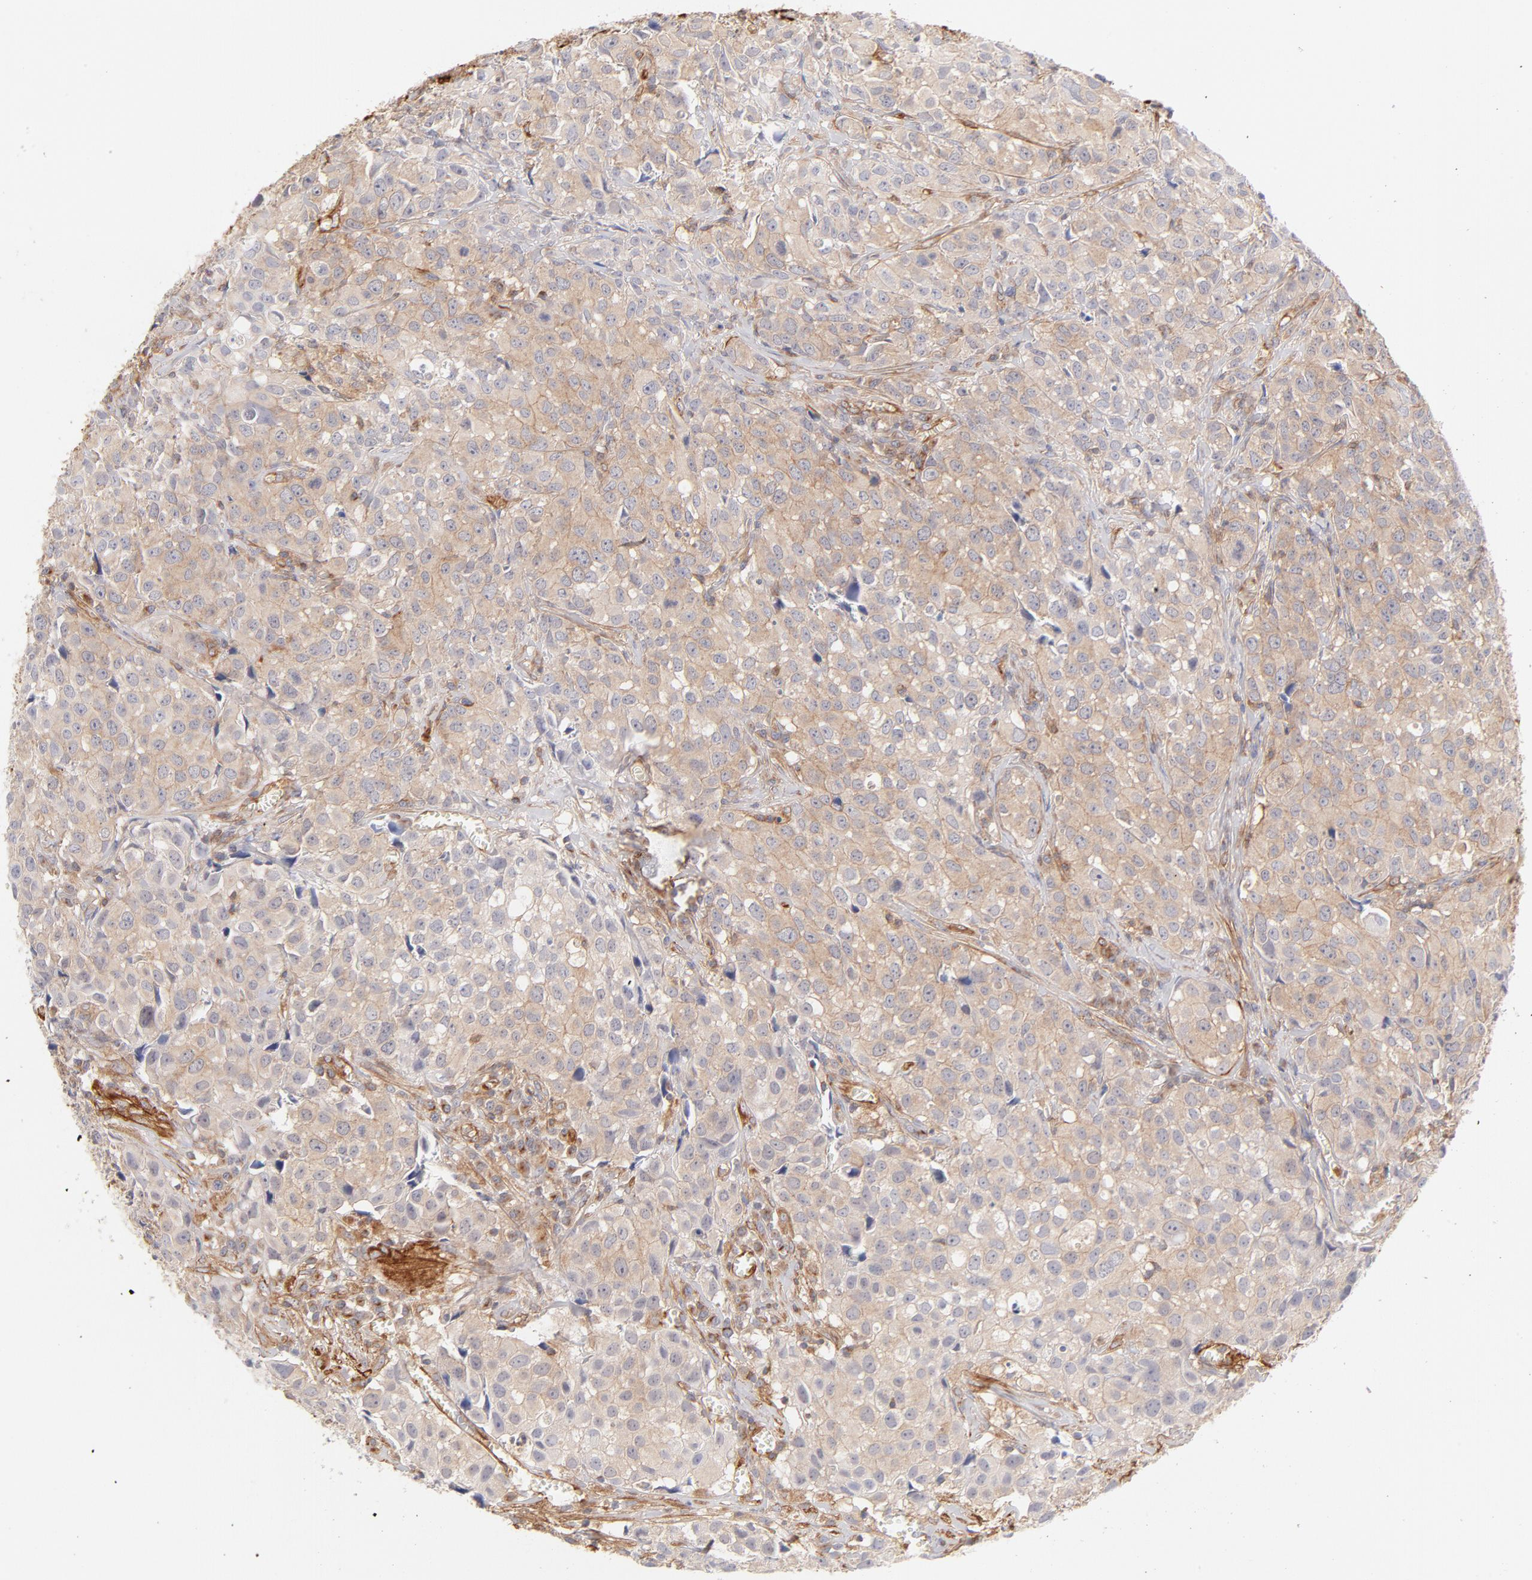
{"staining": {"intensity": "weak", "quantity": ">75%", "location": "cytoplasmic/membranous"}, "tissue": "urothelial cancer", "cell_type": "Tumor cells", "image_type": "cancer", "snomed": [{"axis": "morphology", "description": "Urothelial carcinoma, High grade"}, {"axis": "topography", "description": "Urinary bladder"}], "caption": "Brown immunohistochemical staining in human high-grade urothelial carcinoma shows weak cytoplasmic/membranous staining in about >75% of tumor cells.", "gene": "LDLRAP1", "patient": {"sex": "female", "age": 75}}